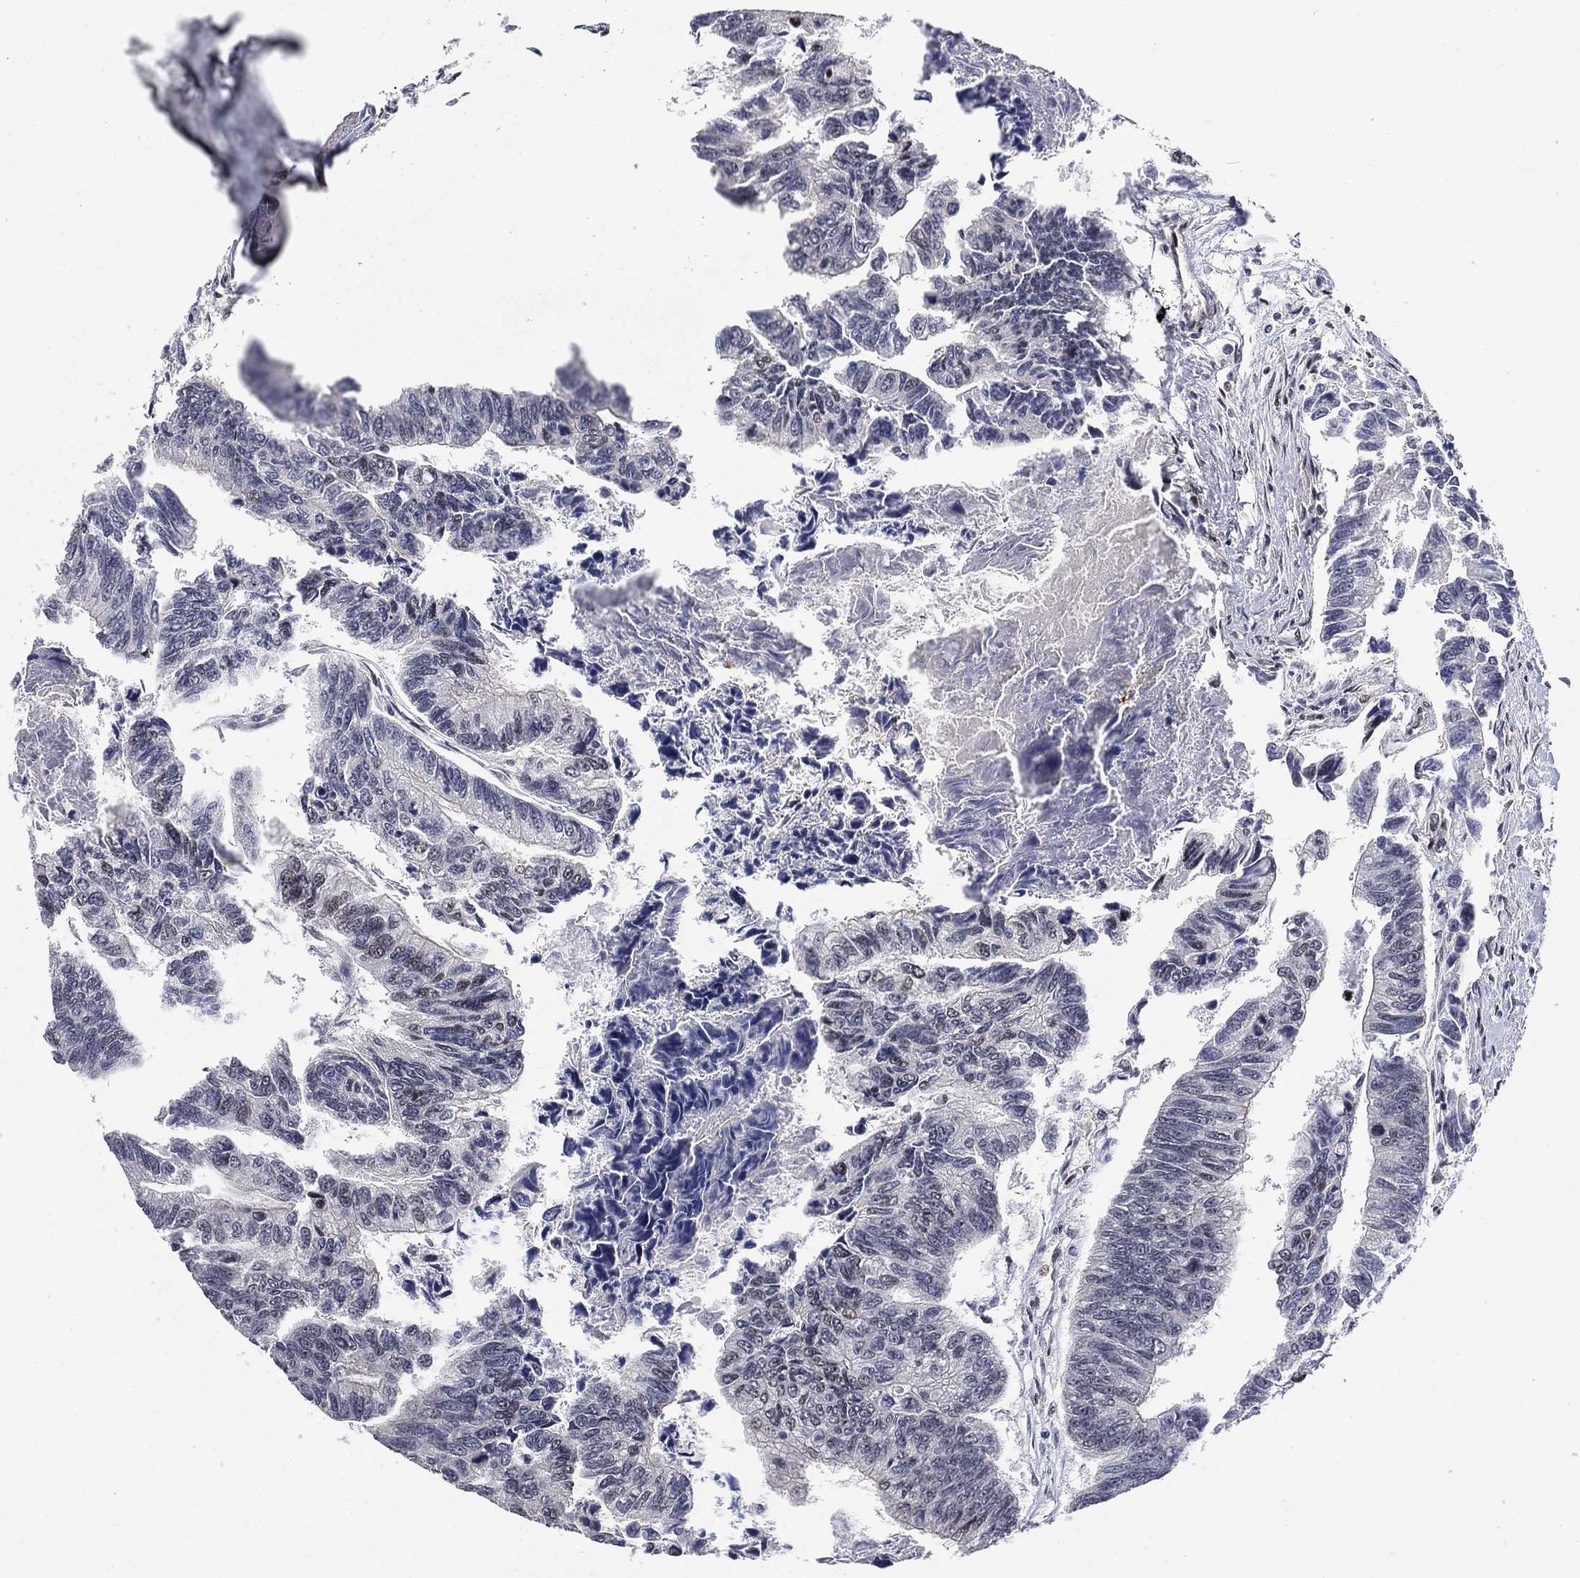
{"staining": {"intensity": "negative", "quantity": "none", "location": "none"}, "tissue": "colorectal cancer", "cell_type": "Tumor cells", "image_type": "cancer", "snomed": [{"axis": "morphology", "description": "Adenocarcinoma, NOS"}, {"axis": "topography", "description": "Colon"}], "caption": "This is a micrograph of immunohistochemistry (IHC) staining of colorectal cancer, which shows no positivity in tumor cells.", "gene": "ZSCAN30", "patient": {"sex": "female", "age": 65}}